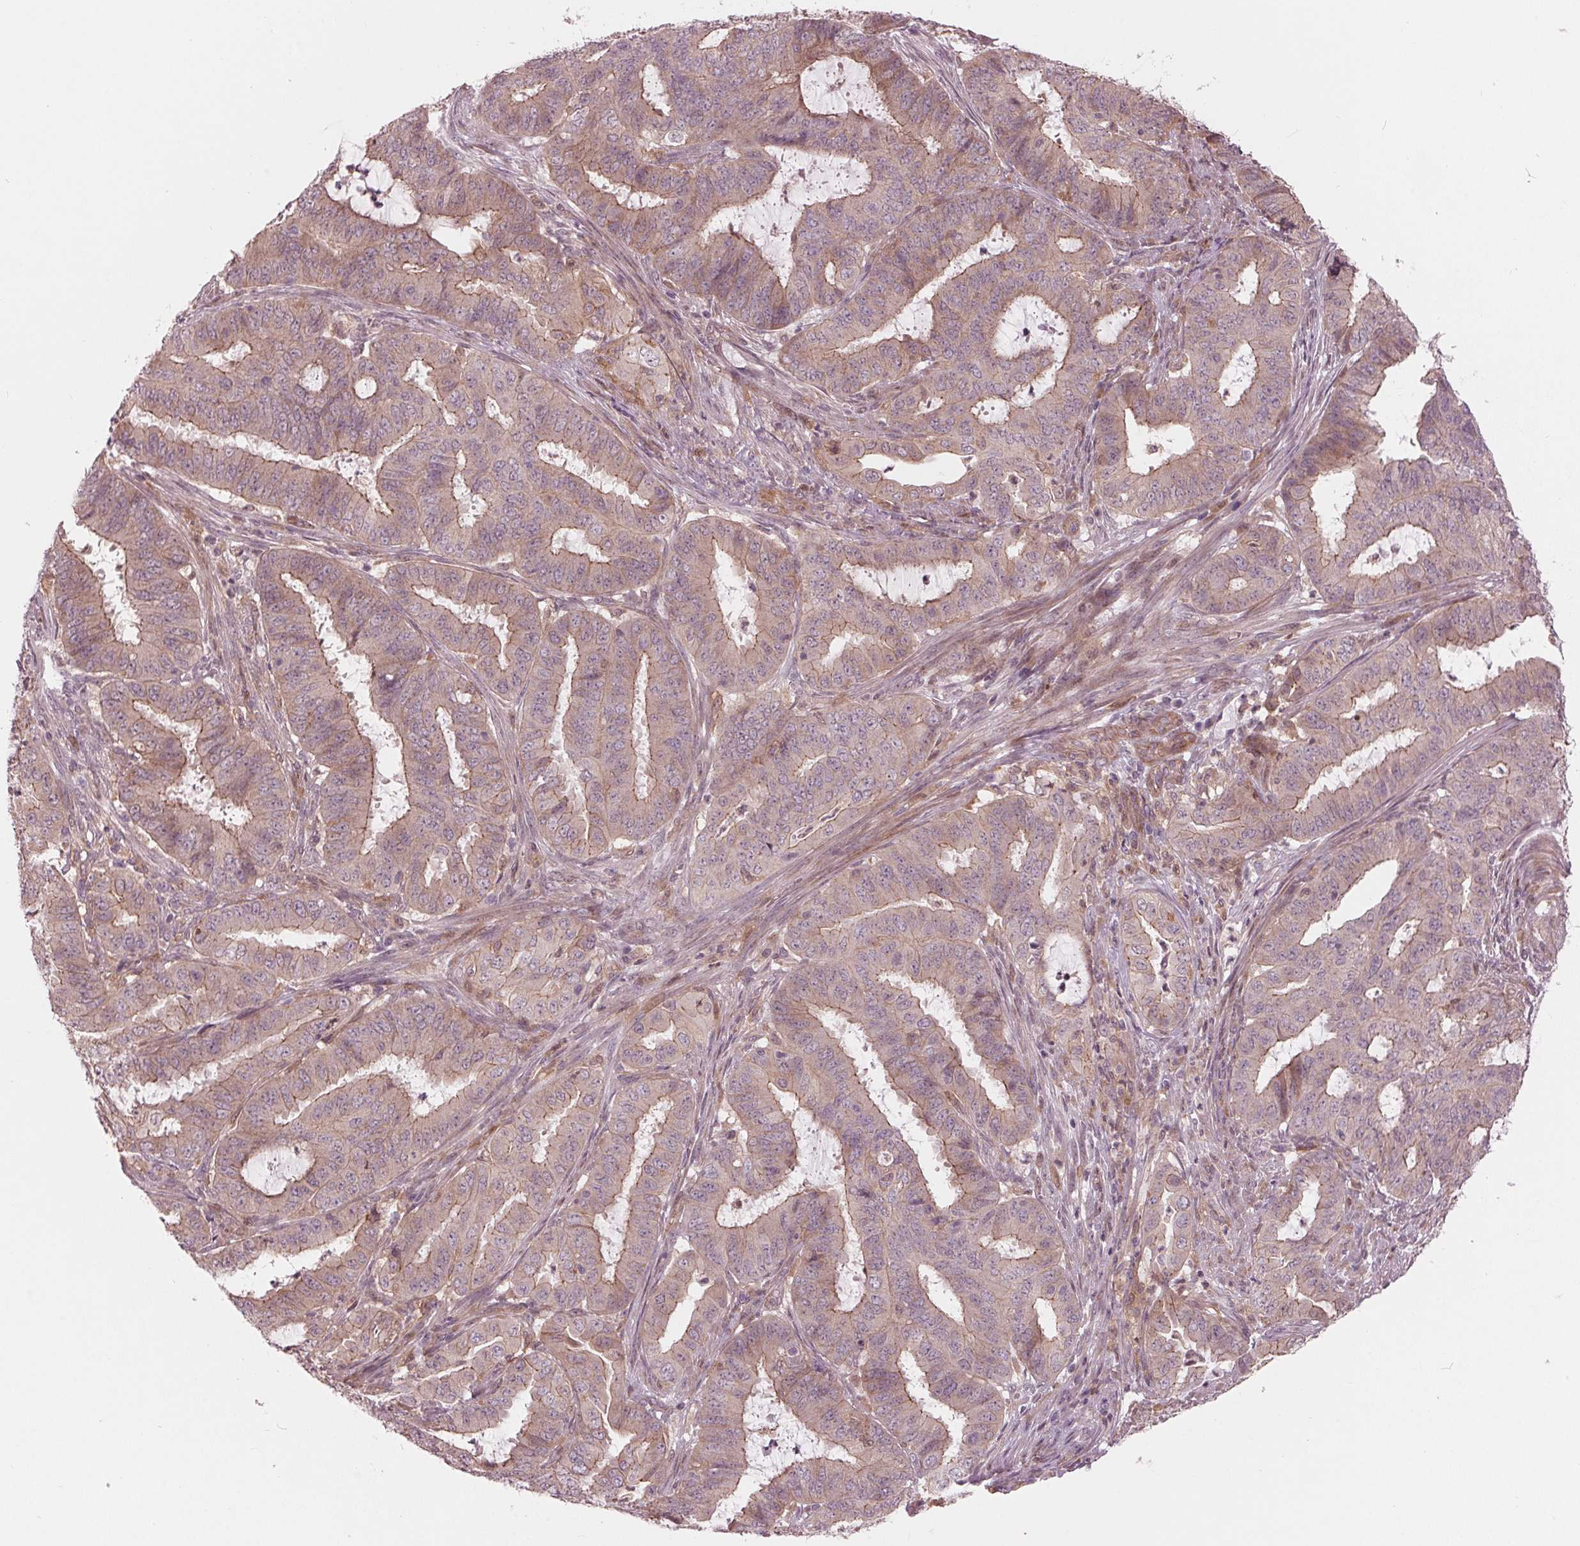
{"staining": {"intensity": "moderate", "quantity": "<25%", "location": "cytoplasmic/membranous"}, "tissue": "endometrial cancer", "cell_type": "Tumor cells", "image_type": "cancer", "snomed": [{"axis": "morphology", "description": "Adenocarcinoma, NOS"}, {"axis": "topography", "description": "Endometrium"}], "caption": "Immunohistochemistry (IHC) micrograph of neoplastic tissue: human adenocarcinoma (endometrial) stained using immunohistochemistry shows low levels of moderate protein expression localized specifically in the cytoplasmic/membranous of tumor cells, appearing as a cytoplasmic/membranous brown color.", "gene": "TXNIP", "patient": {"sex": "female", "age": 51}}